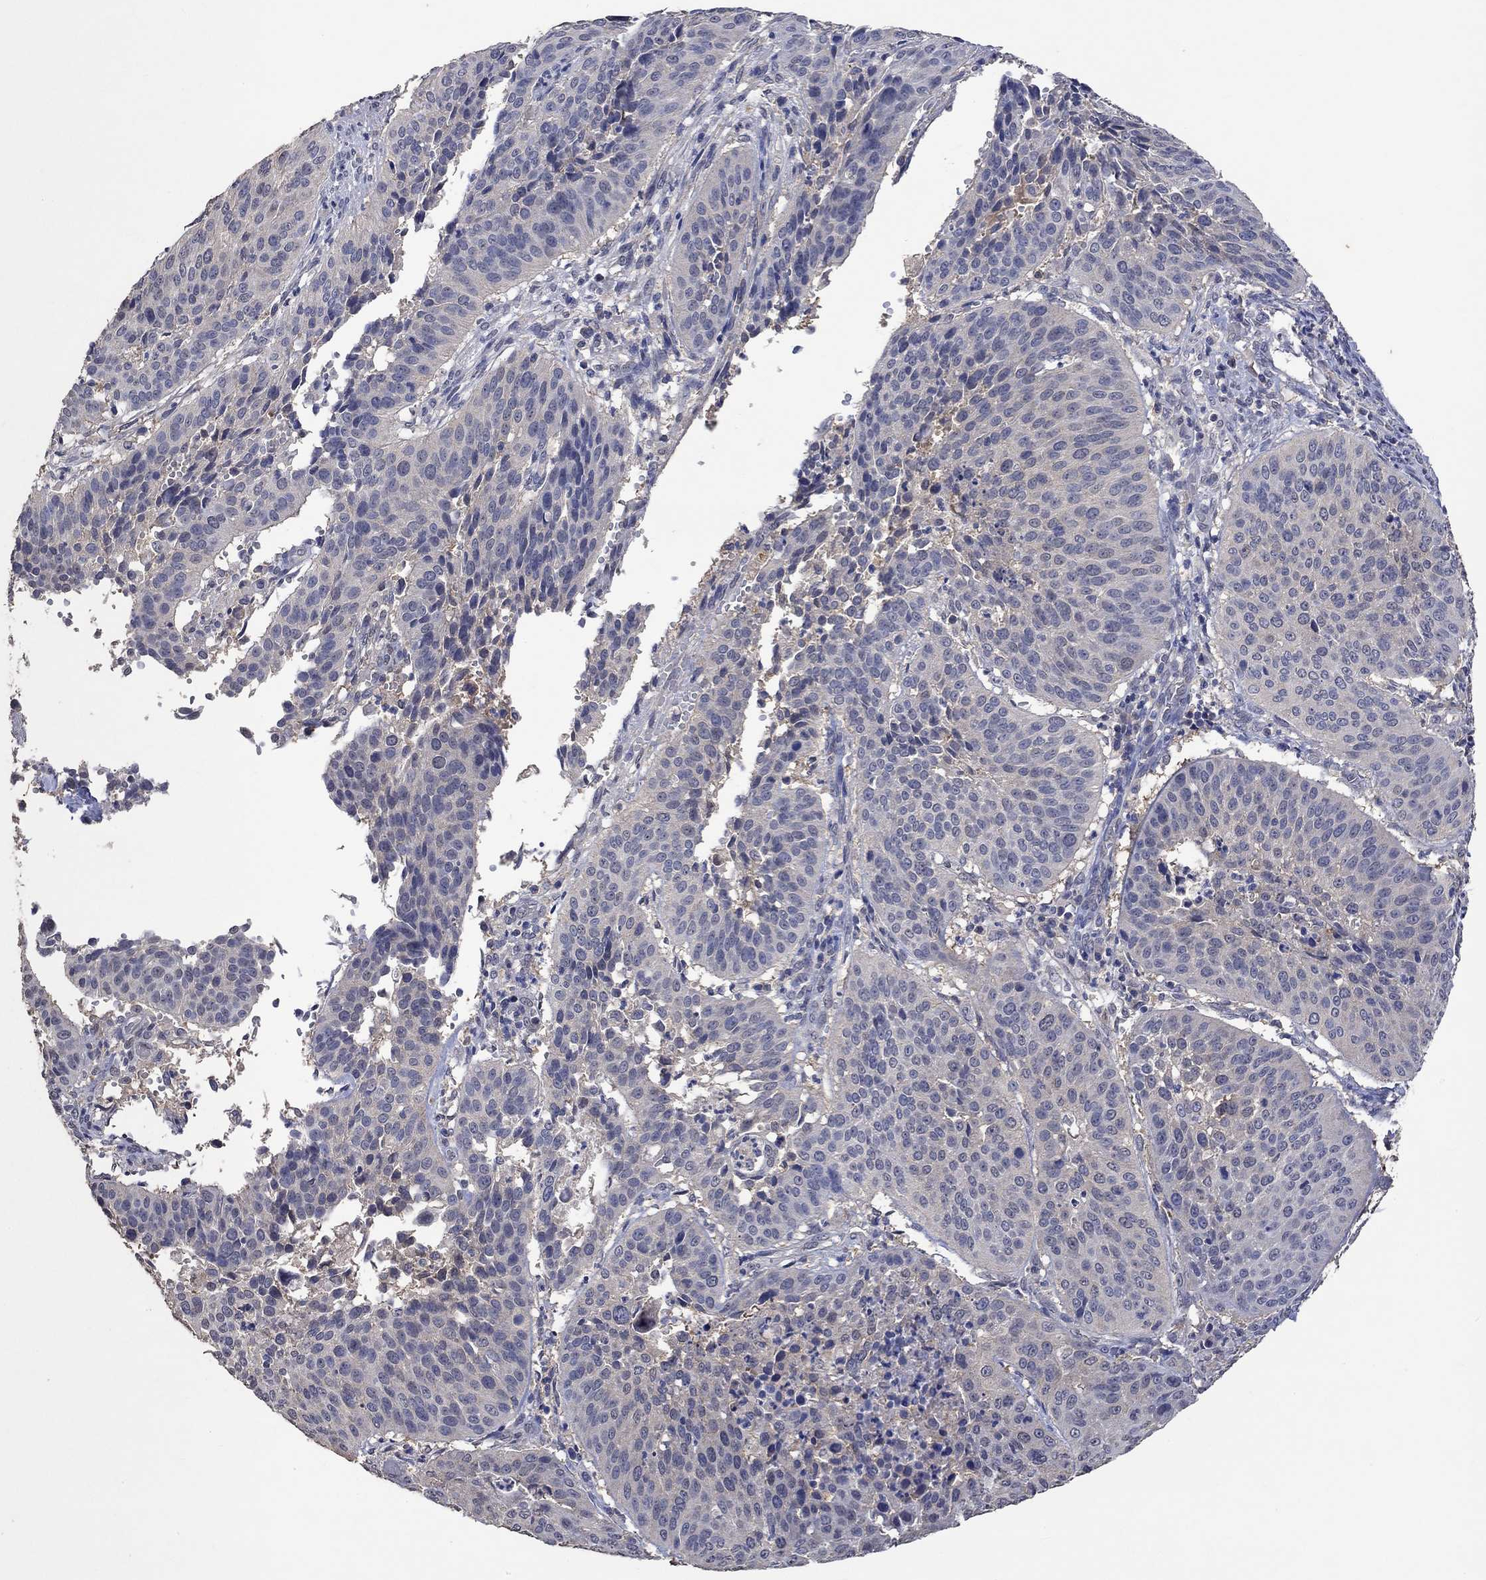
{"staining": {"intensity": "negative", "quantity": "none", "location": "none"}, "tissue": "cervical cancer", "cell_type": "Tumor cells", "image_type": "cancer", "snomed": [{"axis": "morphology", "description": "Normal tissue, NOS"}, {"axis": "morphology", "description": "Squamous cell carcinoma, NOS"}, {"axis": "topography", "description": "Cervix"}], "caption": "High magnification brightfield microscopy of cervical cancer (squamous cell carcinoma) stained with DAB (brown) and counterstained with hematoxylin (blue): tumor cells show no significant staining.", "gene": "PTPN20", "patient": {"sex": "female", "age": 39}}